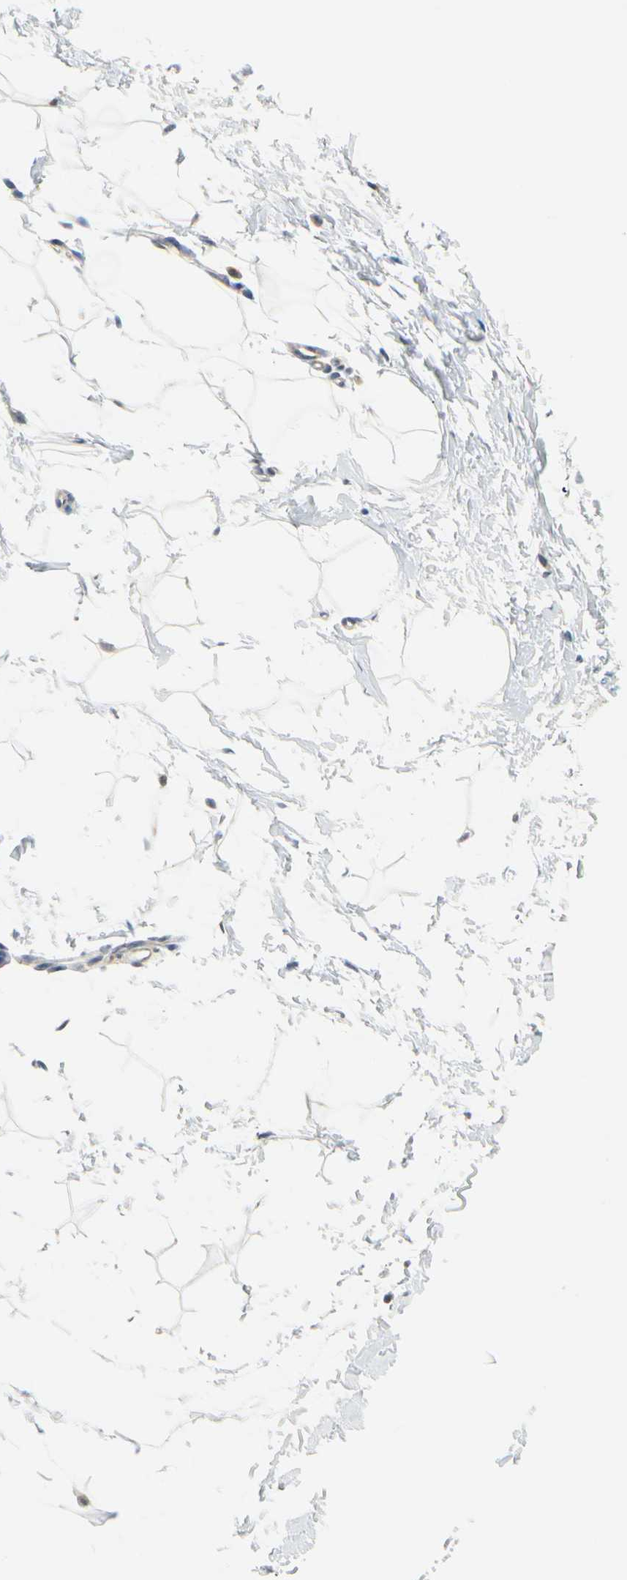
{"staining": {"intensity": "negative", "quantity": "none", "location": "none"}, "tissue": "adipose tissue", "cell_type": "Adipocytes", "image_type": "normal", "snomed": [{"axis": "morphology", "description": "Normal tissue, NOS"}, {"axis": "topography", "description": "Breast"}], "caption": "Unremarkable adipose tissue was stained to show a protein in brown. There is no significant positivity in adipocytes.", "gene": "BNIP1", "patient": {"sex": "female", "age": 45}}